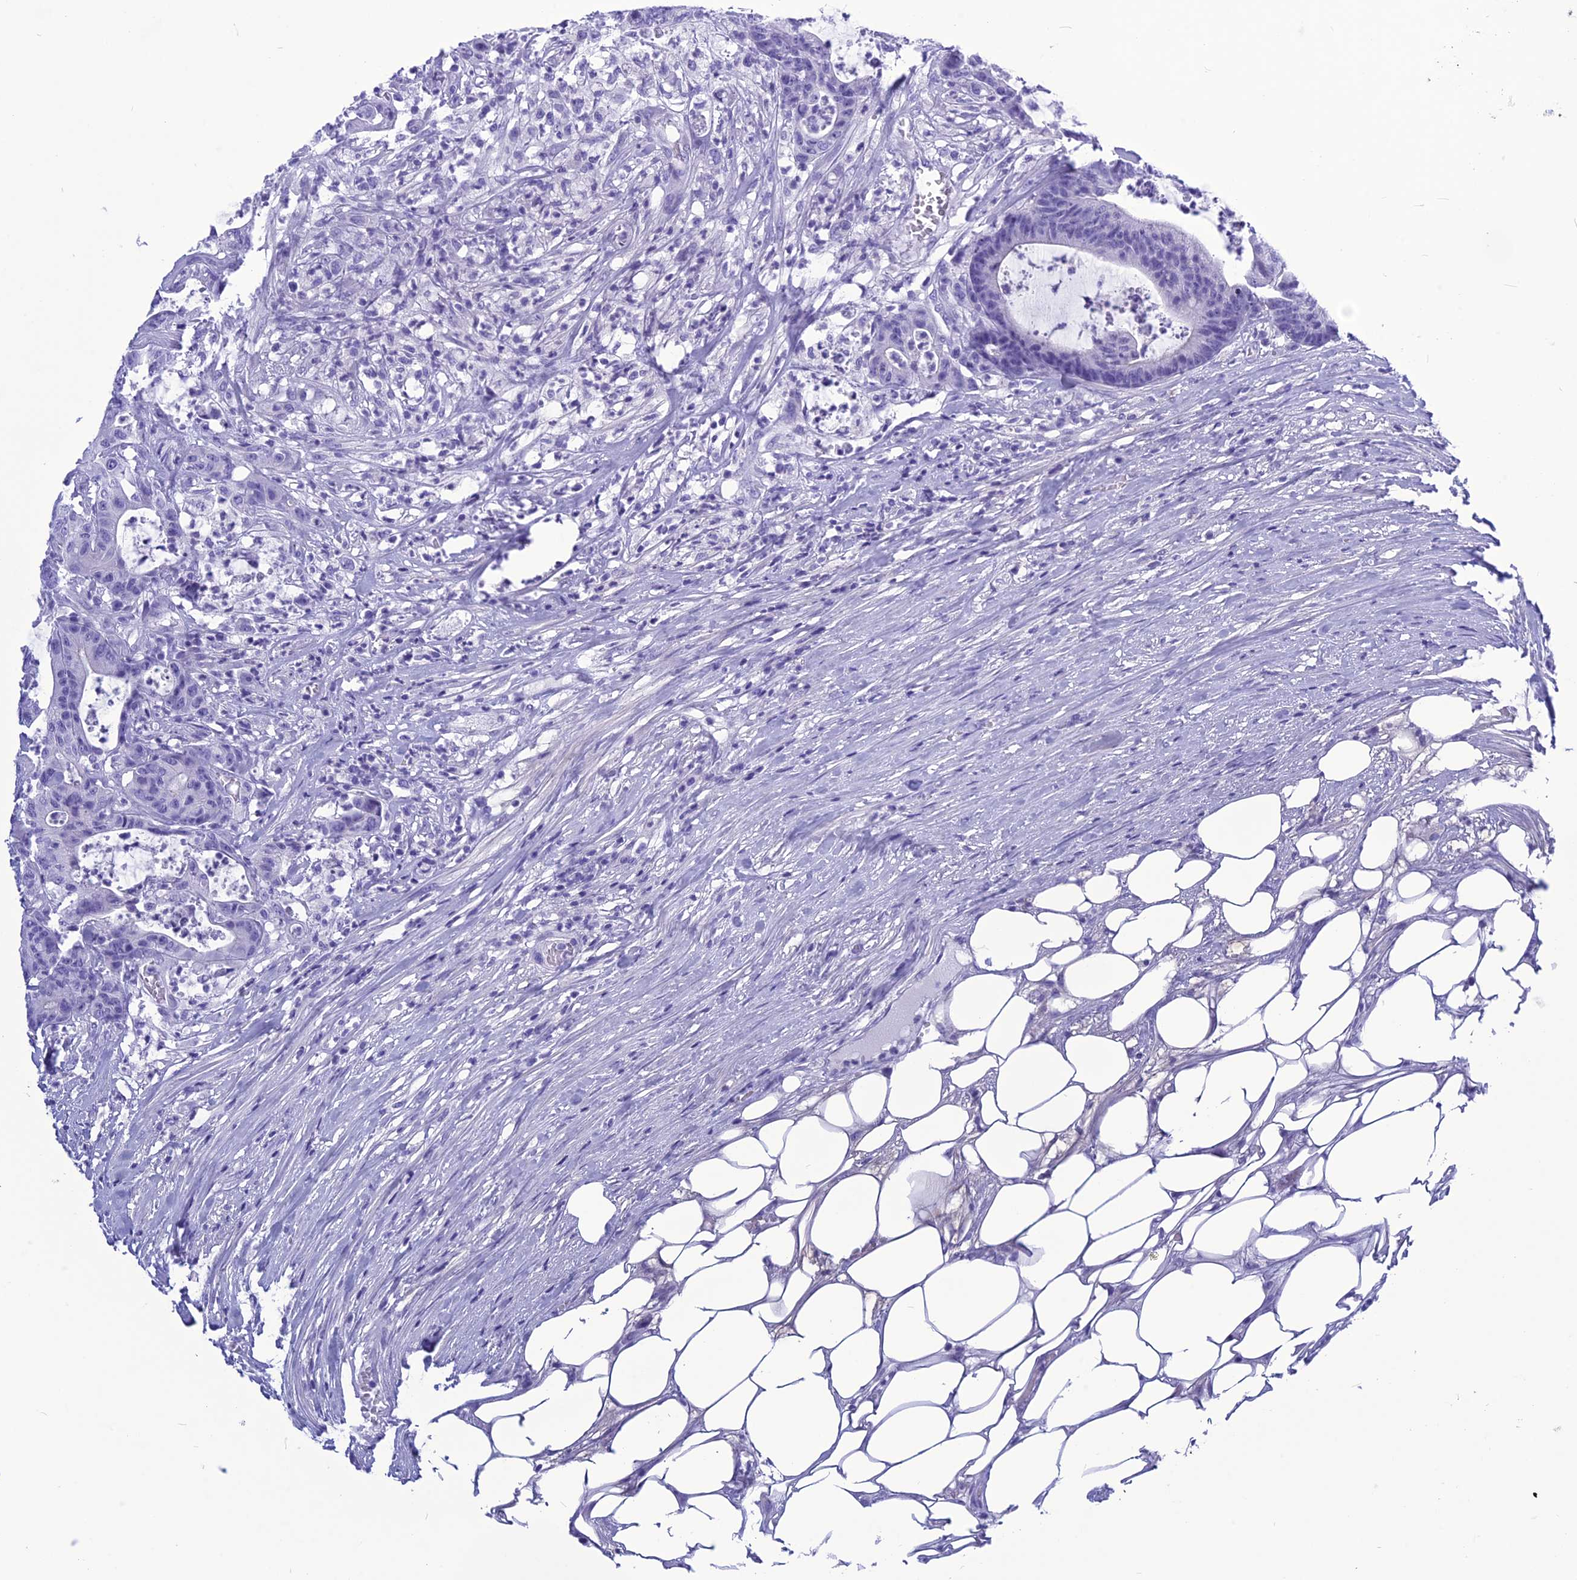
{"staining": {"intensity": "negative", "quantity": "none", "location": "none"}, "tissue": "colorectal cancer", "cell_type": "Tumor cells", "image_type": "cancer", "snomed": [{"axis": "morphology", "description": "Adenocarcinoma, NOS"}, {"axis": "topography", "description": "Colon"}], "caption": "Immunohistochemistry of human adenocarcinoma (colorectal) reveals no staining in tumor cells. (Stains: DAB (3,3'-diaminobenzidine) IHC with hematoxylin counter stain, Microscopy: brightfield microscopy at high magnification).", "gene": "BBS2", "patient": {"sex": "female", "age": 84}}